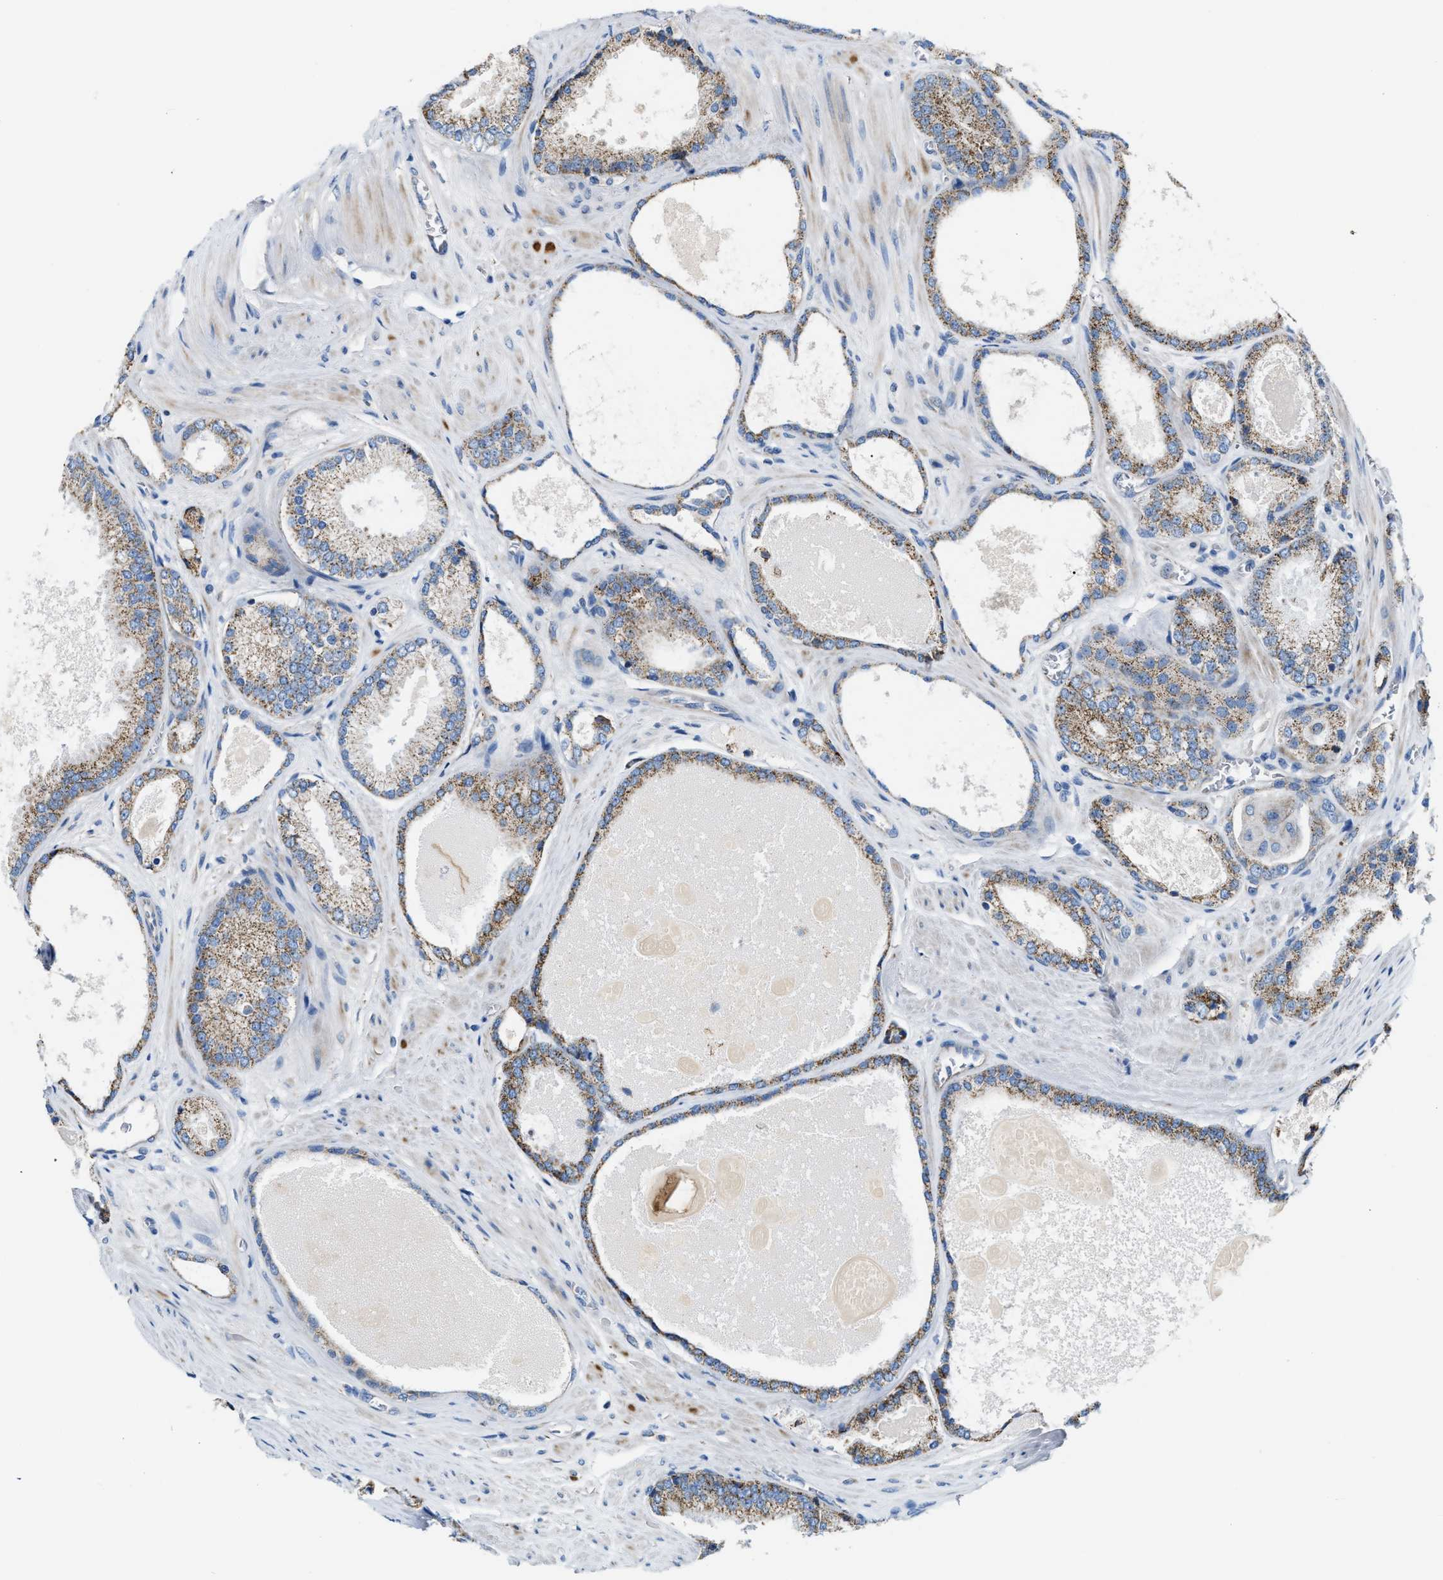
{"staining": {"intensity": "moderate", "quantity": ">75%", "location": "cytoplasmic/membranous"}, "tissue": "prostate cancer", "cell_type": "Tumor cells", "image_type": "cancer", "snomed": [{"axis": "morphology", "description": "Adenocarcinoma, High grade"}, {"axis": "topography", "description": "Prostate"}], "caption": "This is an image of immunohistochemistry staining of prostate cancer (adenocarcinoma (high-grade)), which shows moderate expression in the cytoplasmic/membranous of tumor cells.", "gene": "JADE1", "patient": {"sex": "male", "age": 65}}